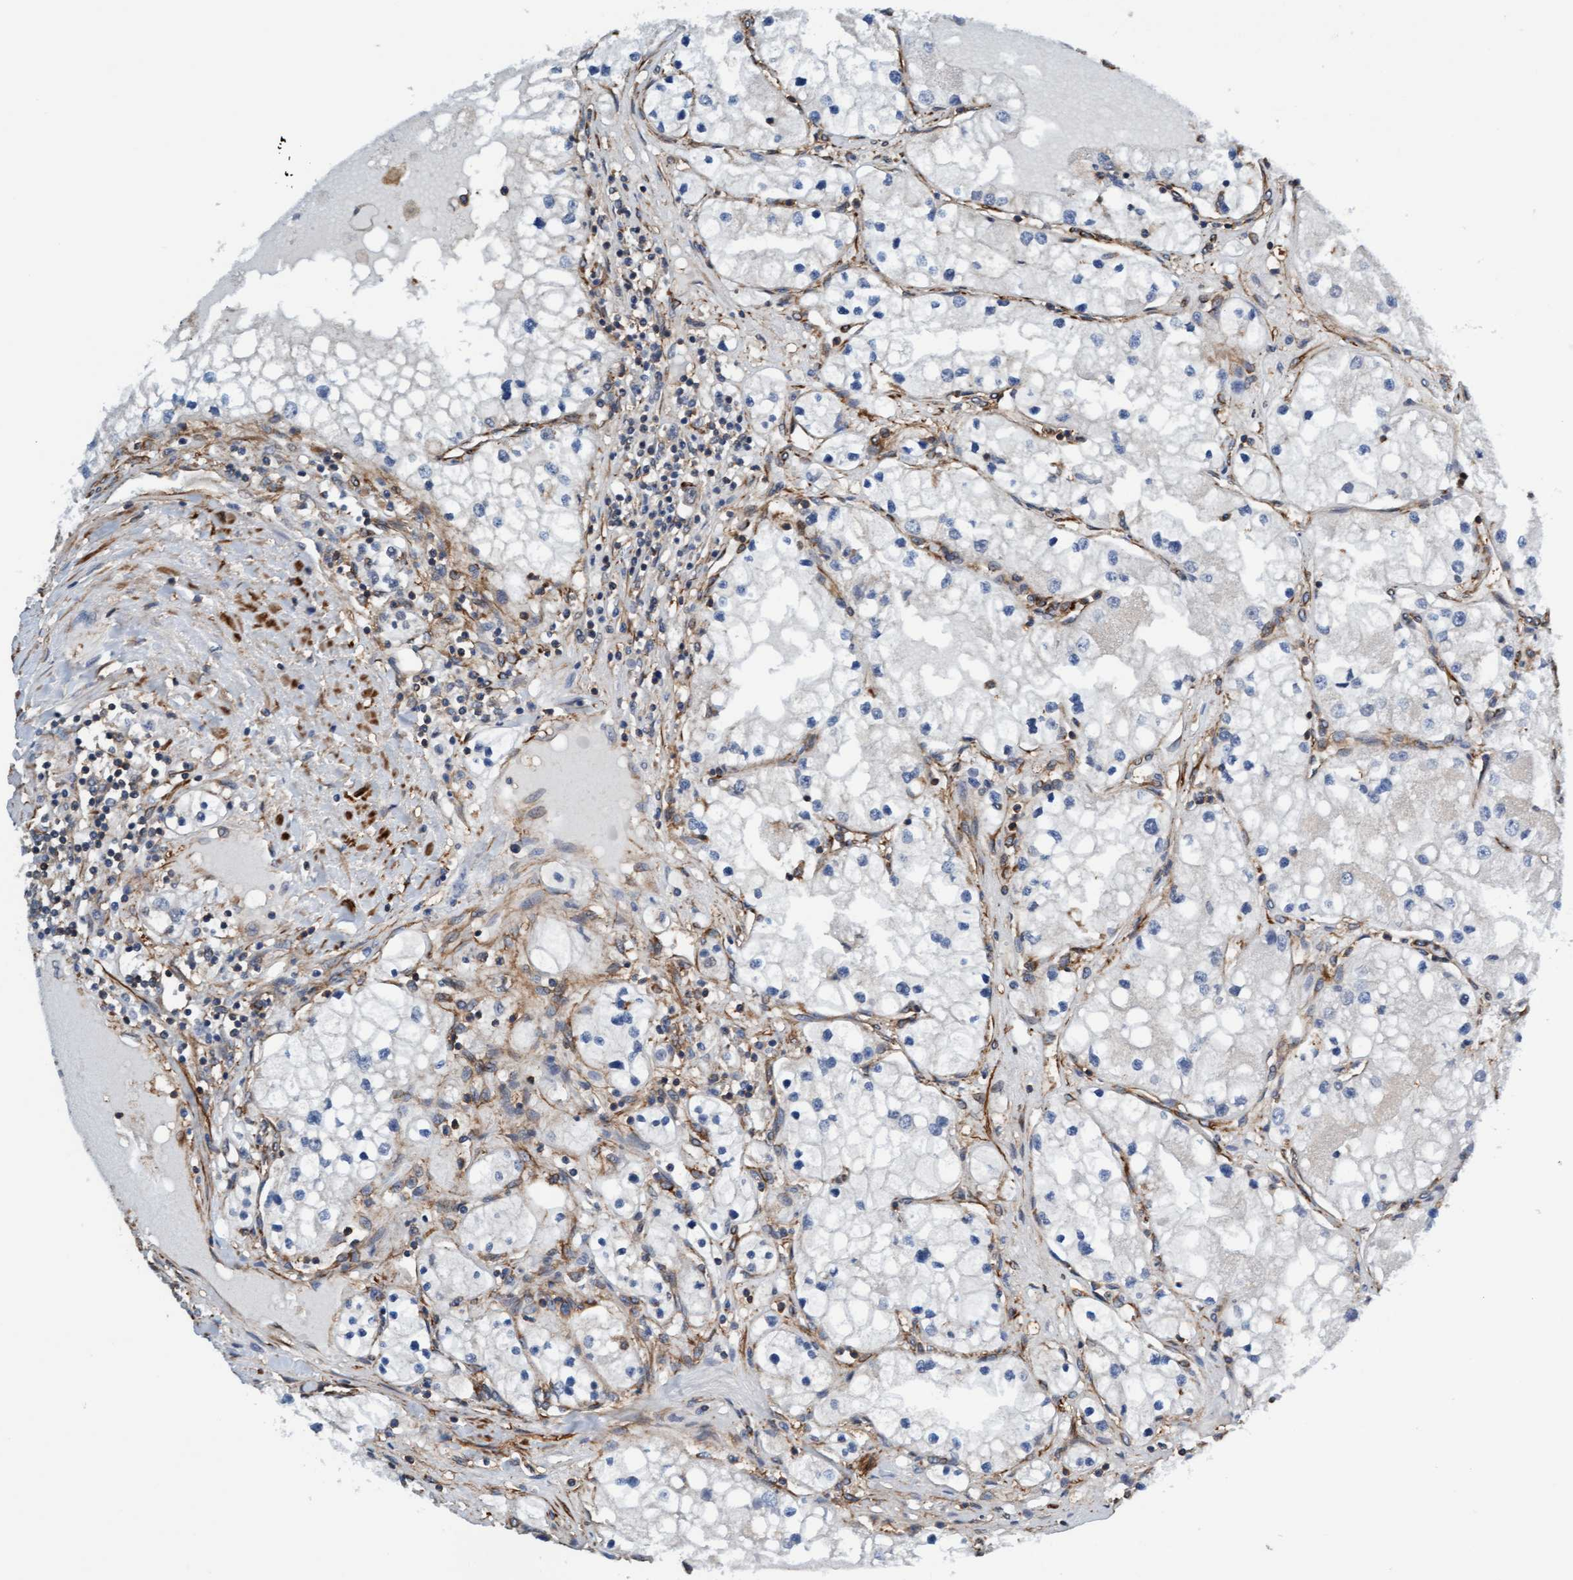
{"staining": {"intensity": "negative", "quantity": "none", "location": "none"}, "tissue": "renal cancer", "cell_type": "Tumor cells", "image_type": "cancer", "snomed": [{"axis": "morphology", "description": "Adenocarcinoma, NOS"}, {"axis": "topography", "description": "Kidney"}], "caption": "High magnification brightfield microscopy of adenocarcinoma (renal) stained with DAB (3,3'-diaminobenzidine) (brown) and counterstained with hematoxylin (blue): tumor cells show no significant positivity. Brightfield microscopy of immunohistochemistry (IHC) stained with DAB (brown) and hematoxylin (blue), captured at high magnification.", "gene": "FMNL3", "patient": {"sex": "male", "age": 68}}